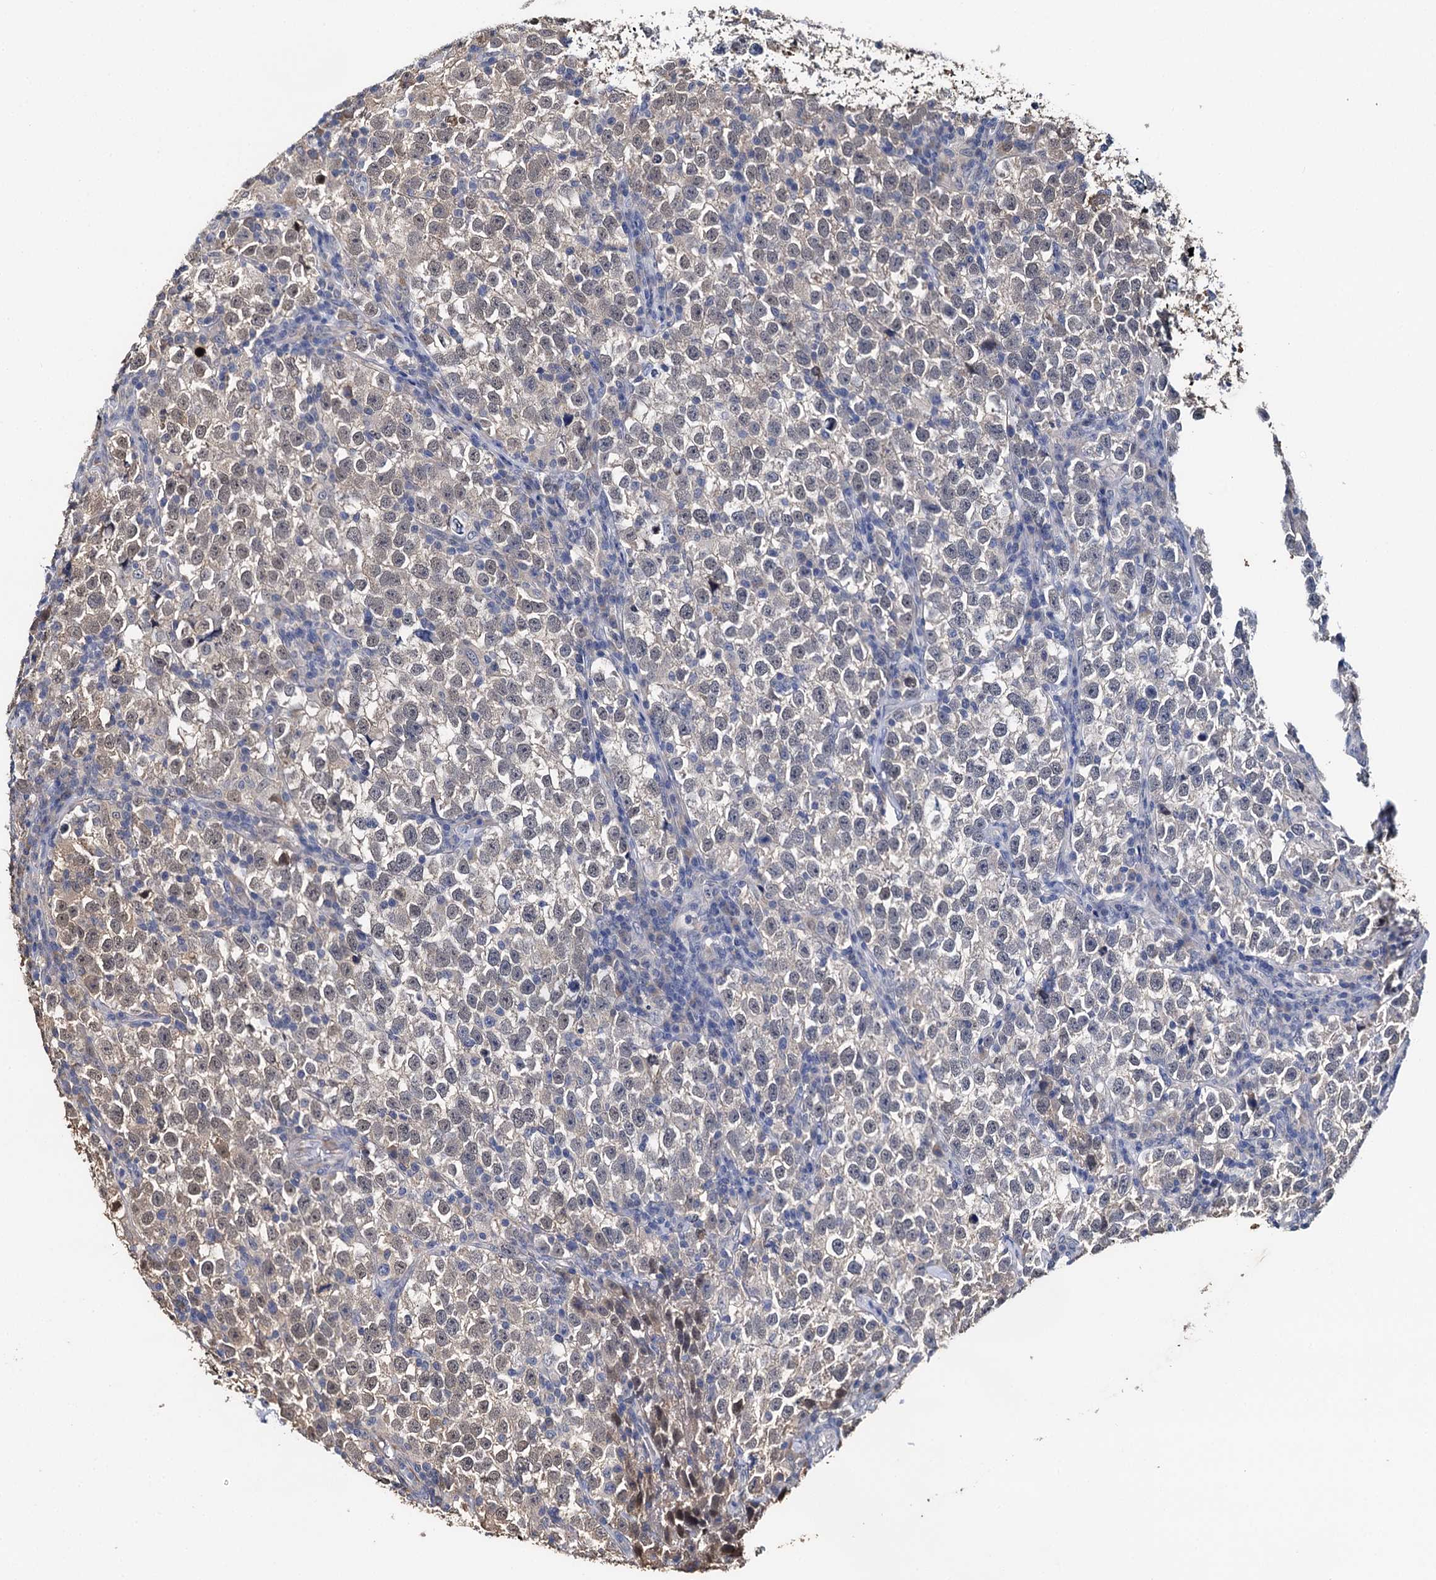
{"staining": {"intensity": "negative", "quantity": "none", "location": "none"}, "tissue": "testis cancer", "cell_type": "Tumor cells", "image_type": "cancer", "snomed": [{"axis": "morphology", "description": "Normal tissue, NOS"}, {"axis": "morphology", "description": "Seminoma, NOS"}, {"axis": "topography", "description": "Testis"}], "caption": "DAB immunohistochemical staining of testis cancer (seminoma) displays no significant staining in tumor cells.", "gene": "SLC46A3", "patient": {"sex": "male", "age": 43}}